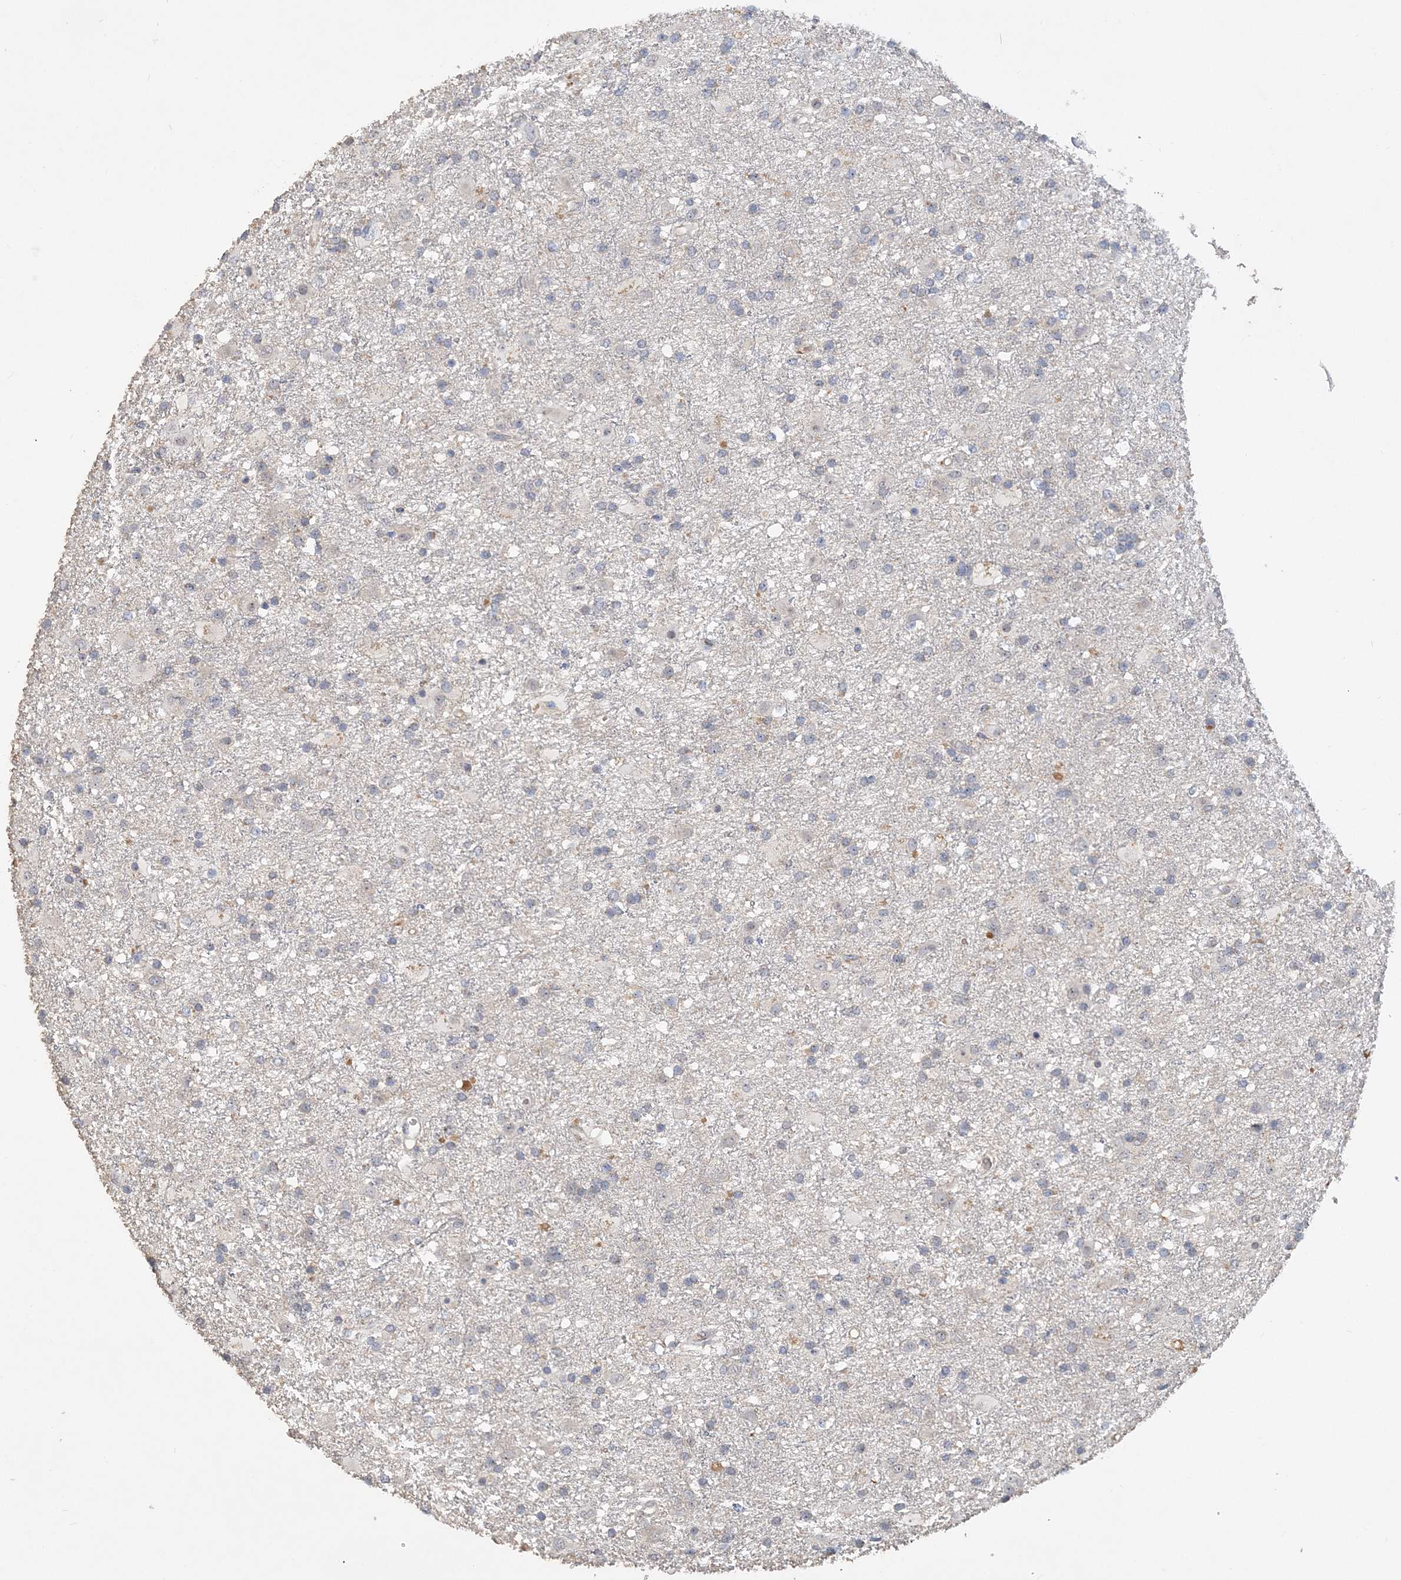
{"staining": {"intensity": "negative", "quantity": "none", "location": "none"}, "tissue": "glioma", "cell_type": "Tumor cells", "image_type": "cancer", "snomed": [{"axis": "morphology", "description": "Glioma, malignant, Low grade"}, {"axis": "topography", "description": "Brain"}], "caption": "Immunohistochemical staining of human malignant low-grade glioma demonstrates no significant staining in tumor cells.", "gene": "GRINA", "patient": {"sex": "male", "age": 65}}